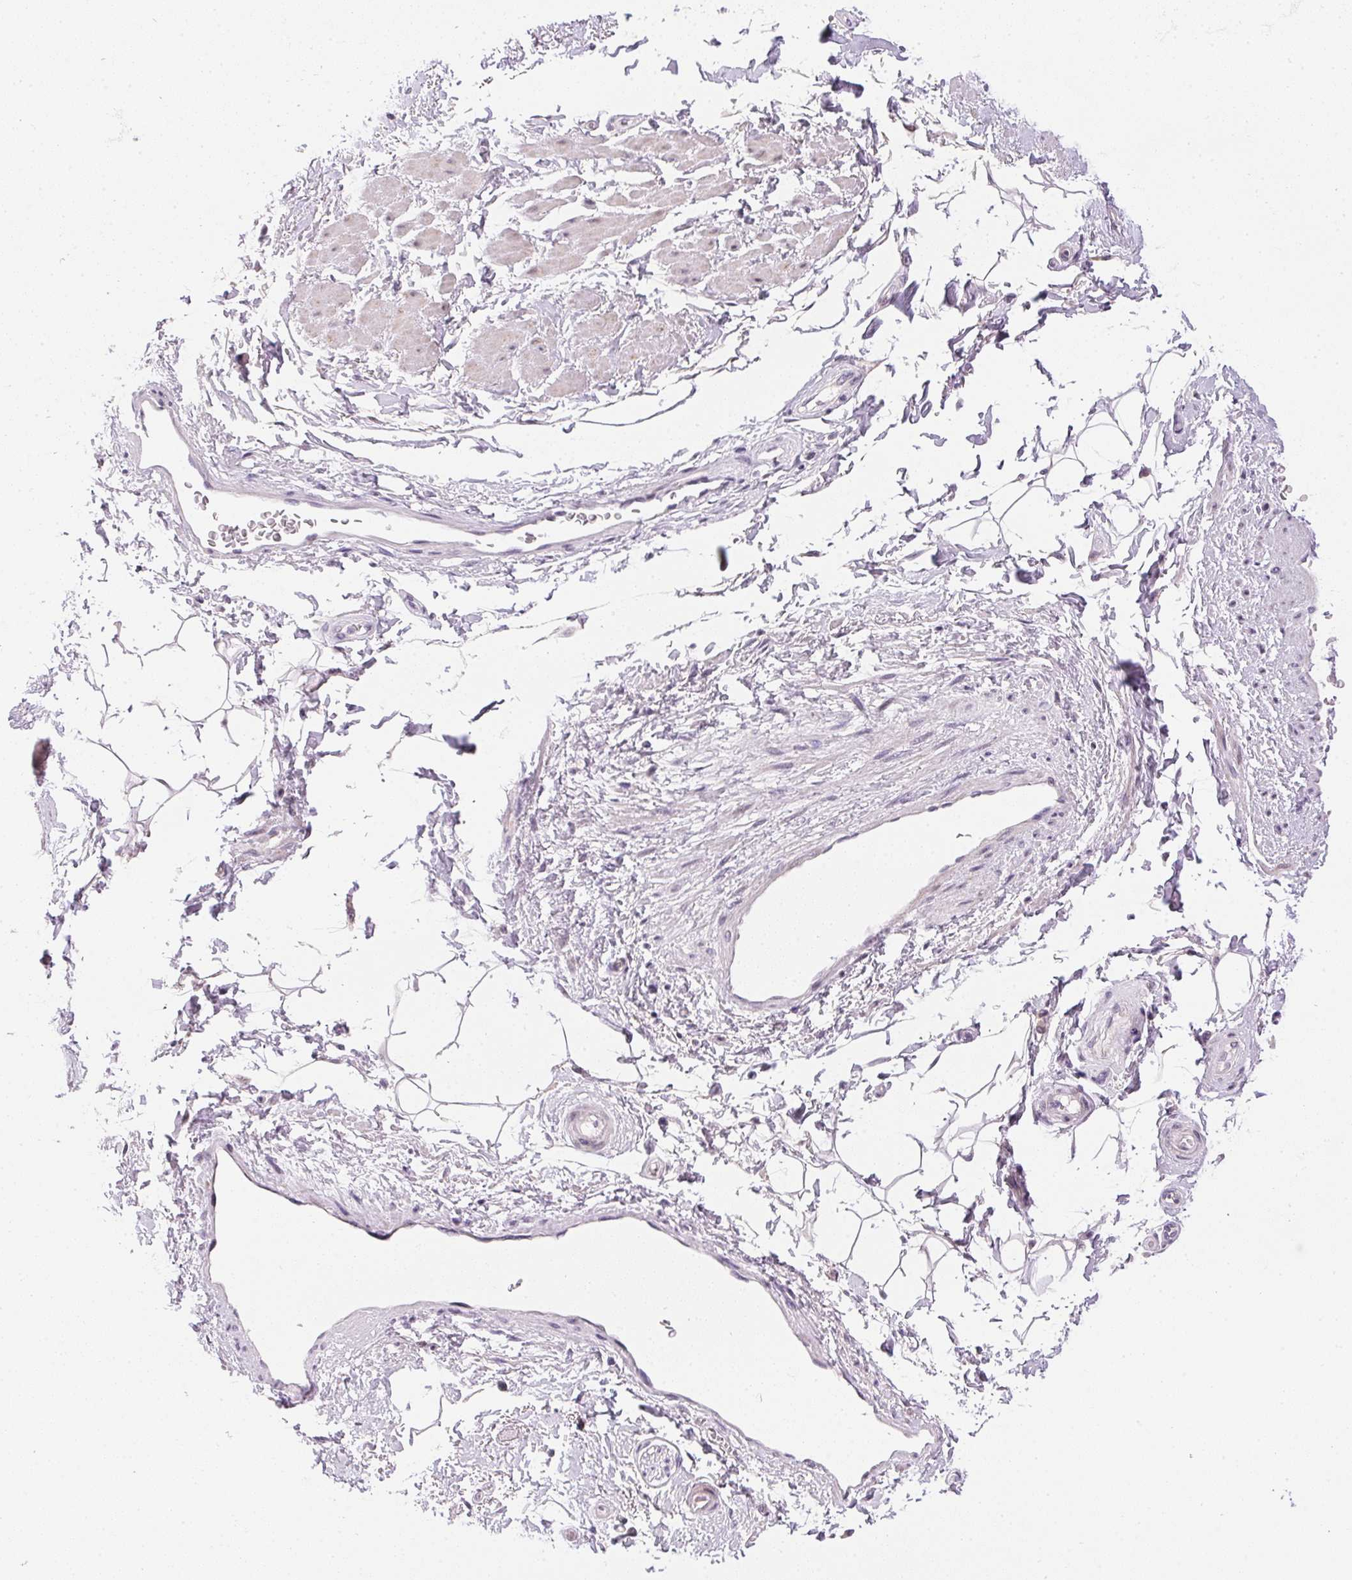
{"staining": {"intensity": "negative", "quantity": "none", "location": "none"}, "tissue": "adipose tissue", "cell_type": "Adipocytes", "image_type": "normal", "snomed": [{"axis": "morphology", "description": "Normal tissue, NOS"}, {"axis": "topography", "description": "Anal"}, {"axis": "topography", "description": "Peripheral nerve tissue"}], "caption": "This is an immunohistochemistry micrograph of benign human adipose tissue. There is no positivity in adipocytes.", "gene": "GSDMC", "patient": {"sex": "male", "age": 51}}